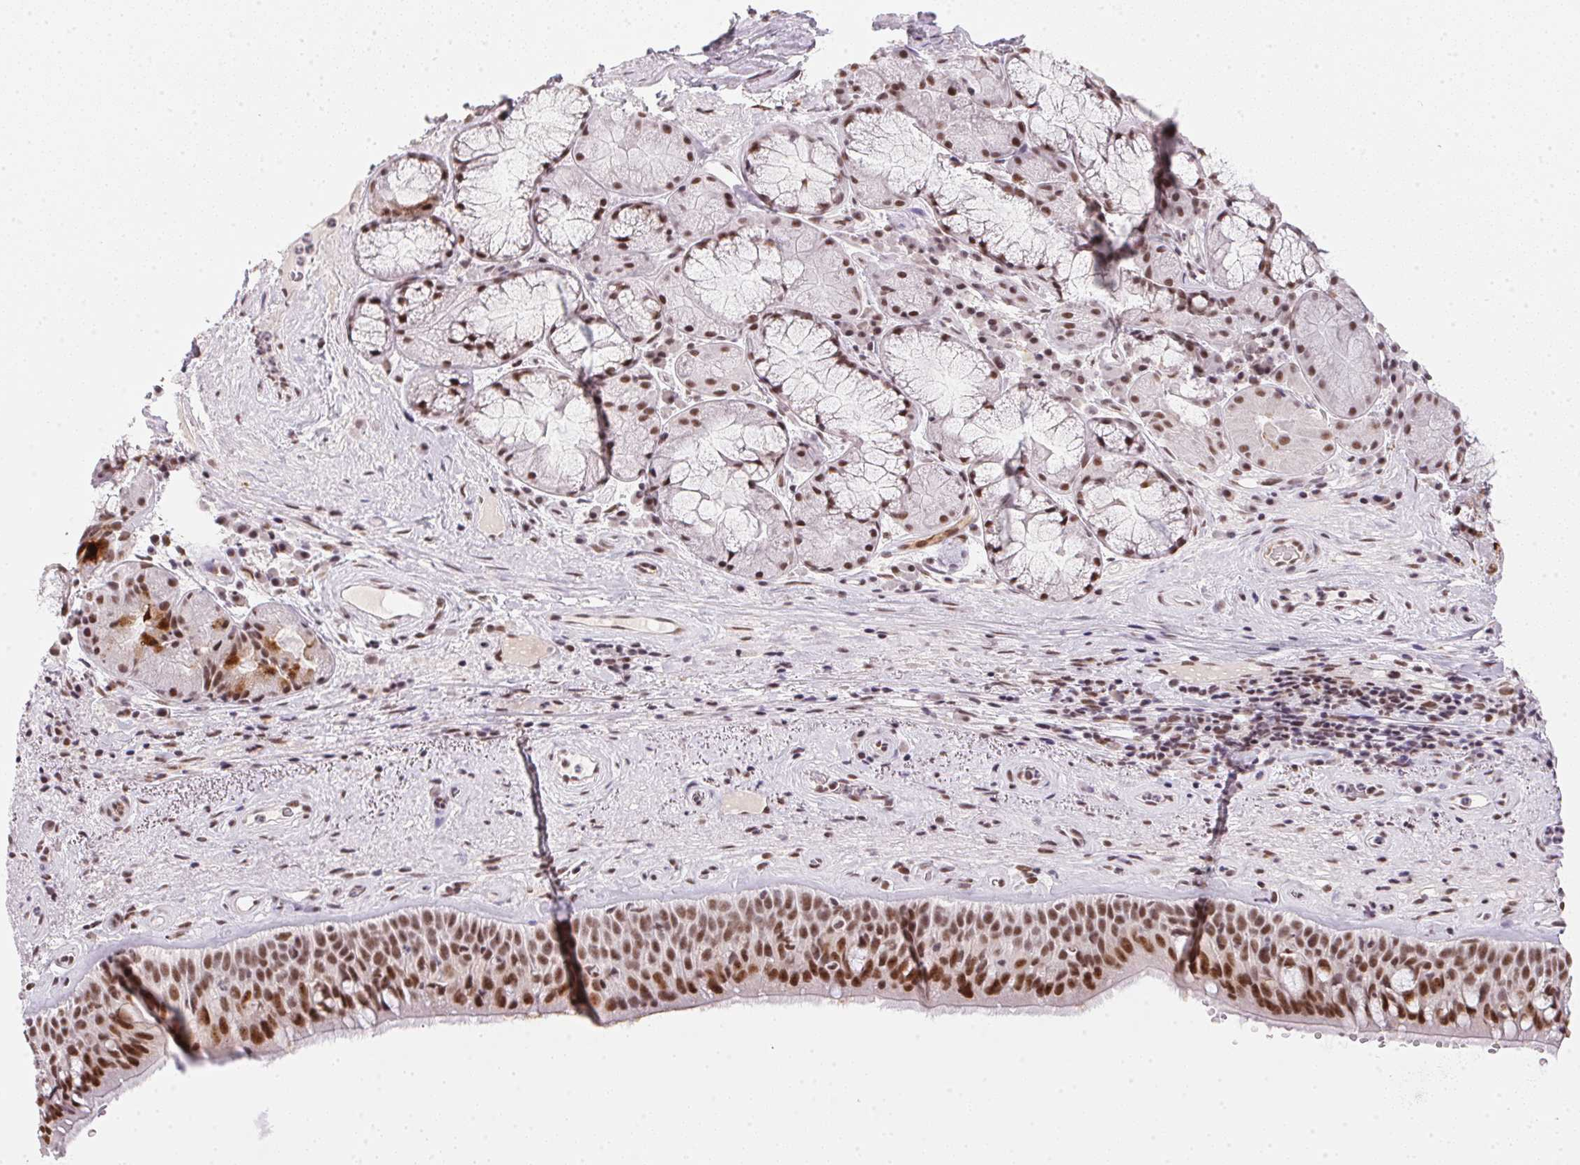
{"staining": {"intensity": "moderate", "quantity": ">75%", "location": "nuclear"}, "tissue": "bronchus", "cell_type": "Respiratory epithelial cells", "image_type": "normal", "snomed": [{"axis": "morphology", "description": "Normal tissue, NOS"}, {"axis": "topography", "description": "Bronchus"}], "caption": "A medium amount of moderate nuclear staining is present in about >75% of respiratory epithelial cells in benign bronchus.", "gene": "SRSF7", "patient": {"sex": "male", "age": 48}}